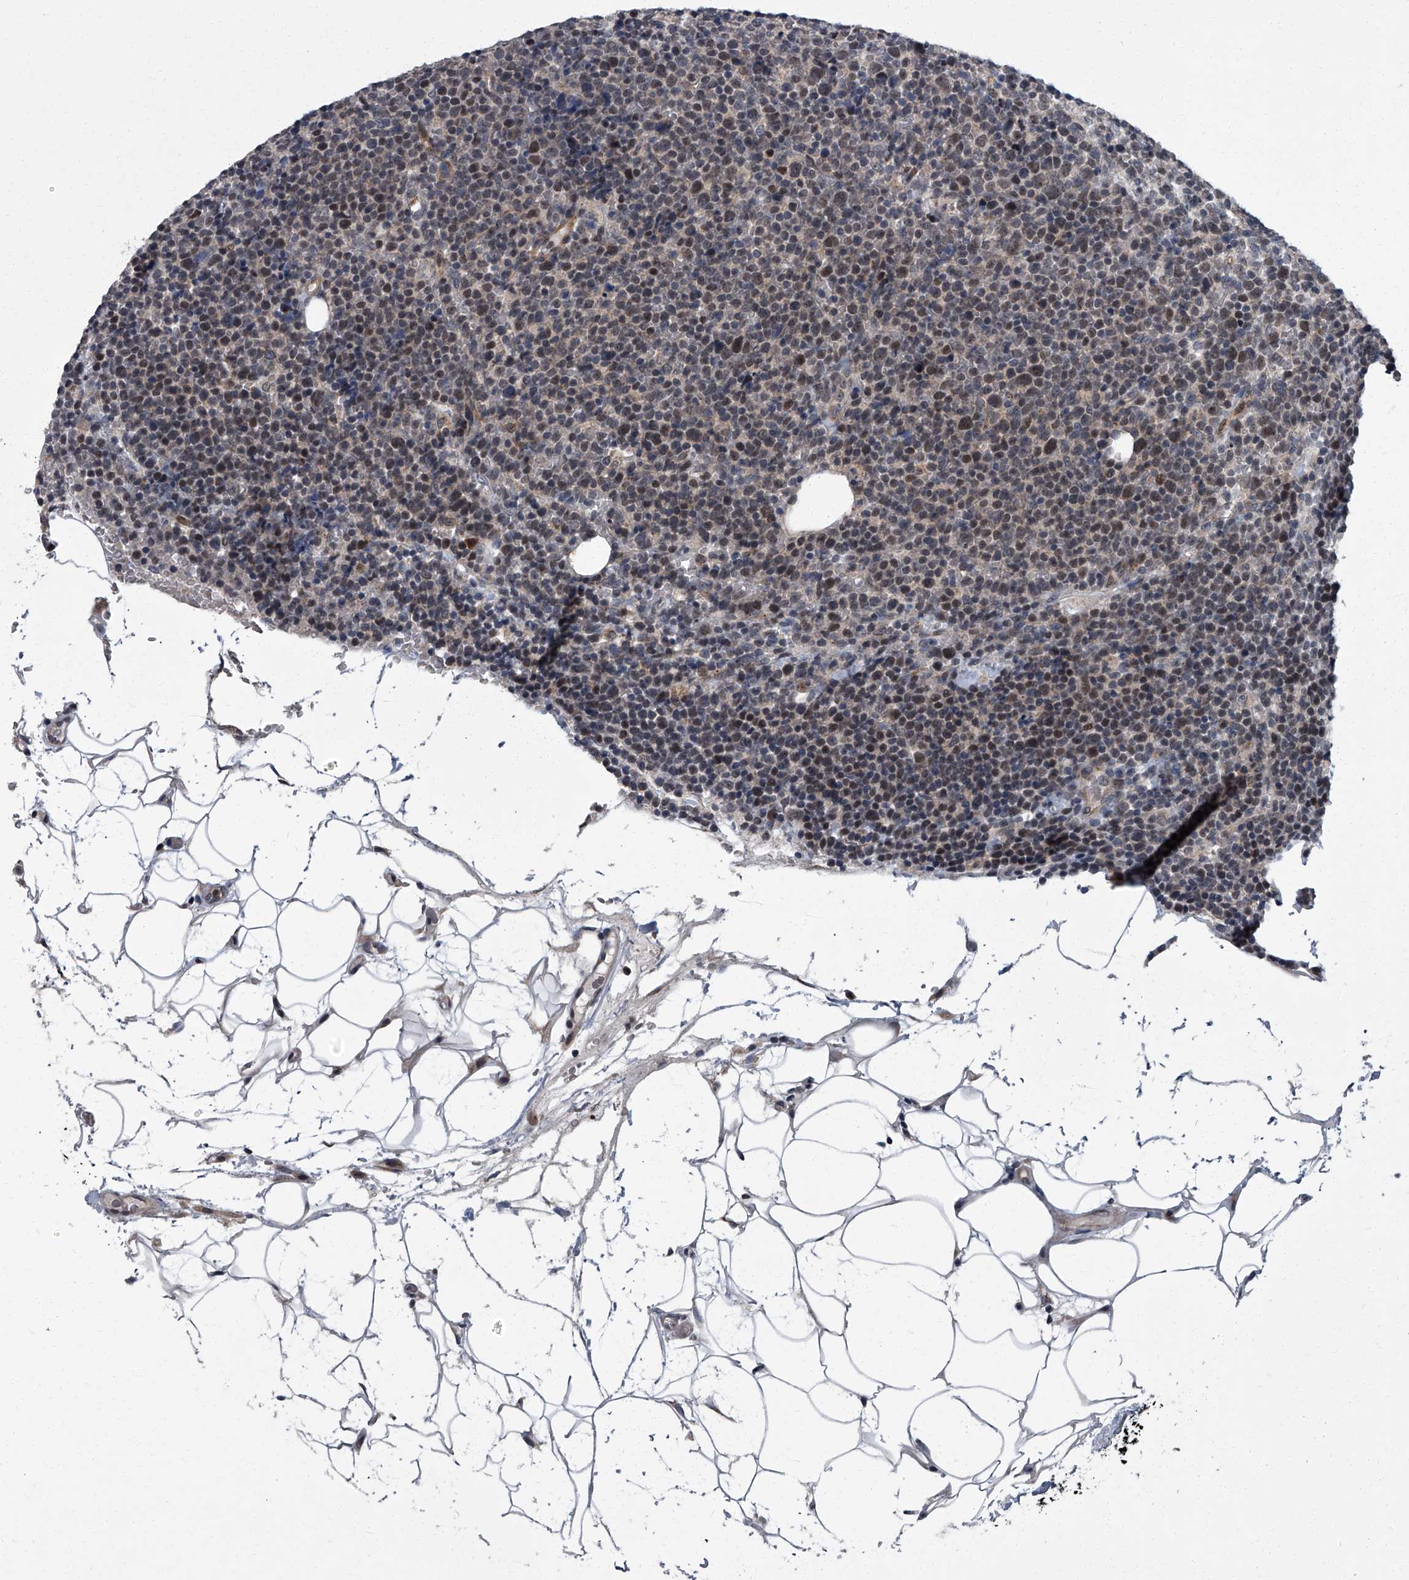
{"staining": {"intensity": "moderate", "quantity": ">75%", "location": "nuclear"}, "tissue": "lymphoma", "cell_type": "Tumor cells", "image_type": "cancer", "snomed": [{"axis": "morphology", "description": "Malignant lymphoma, non-Hodgkin's type, High grade"}, {"axis": "topography", "description": "Lymph node"}], "caption": "IHC micrograph of neoplastic tissue: human lymphoma stained using immunohistochemistry reveals medium levels of moderate protein expression localized specifically in the nuclear of tumor cells, appearing as a nuclear brown color.", "gene": "ZNF274", "patient": {"sex": "male", "age": 61}}